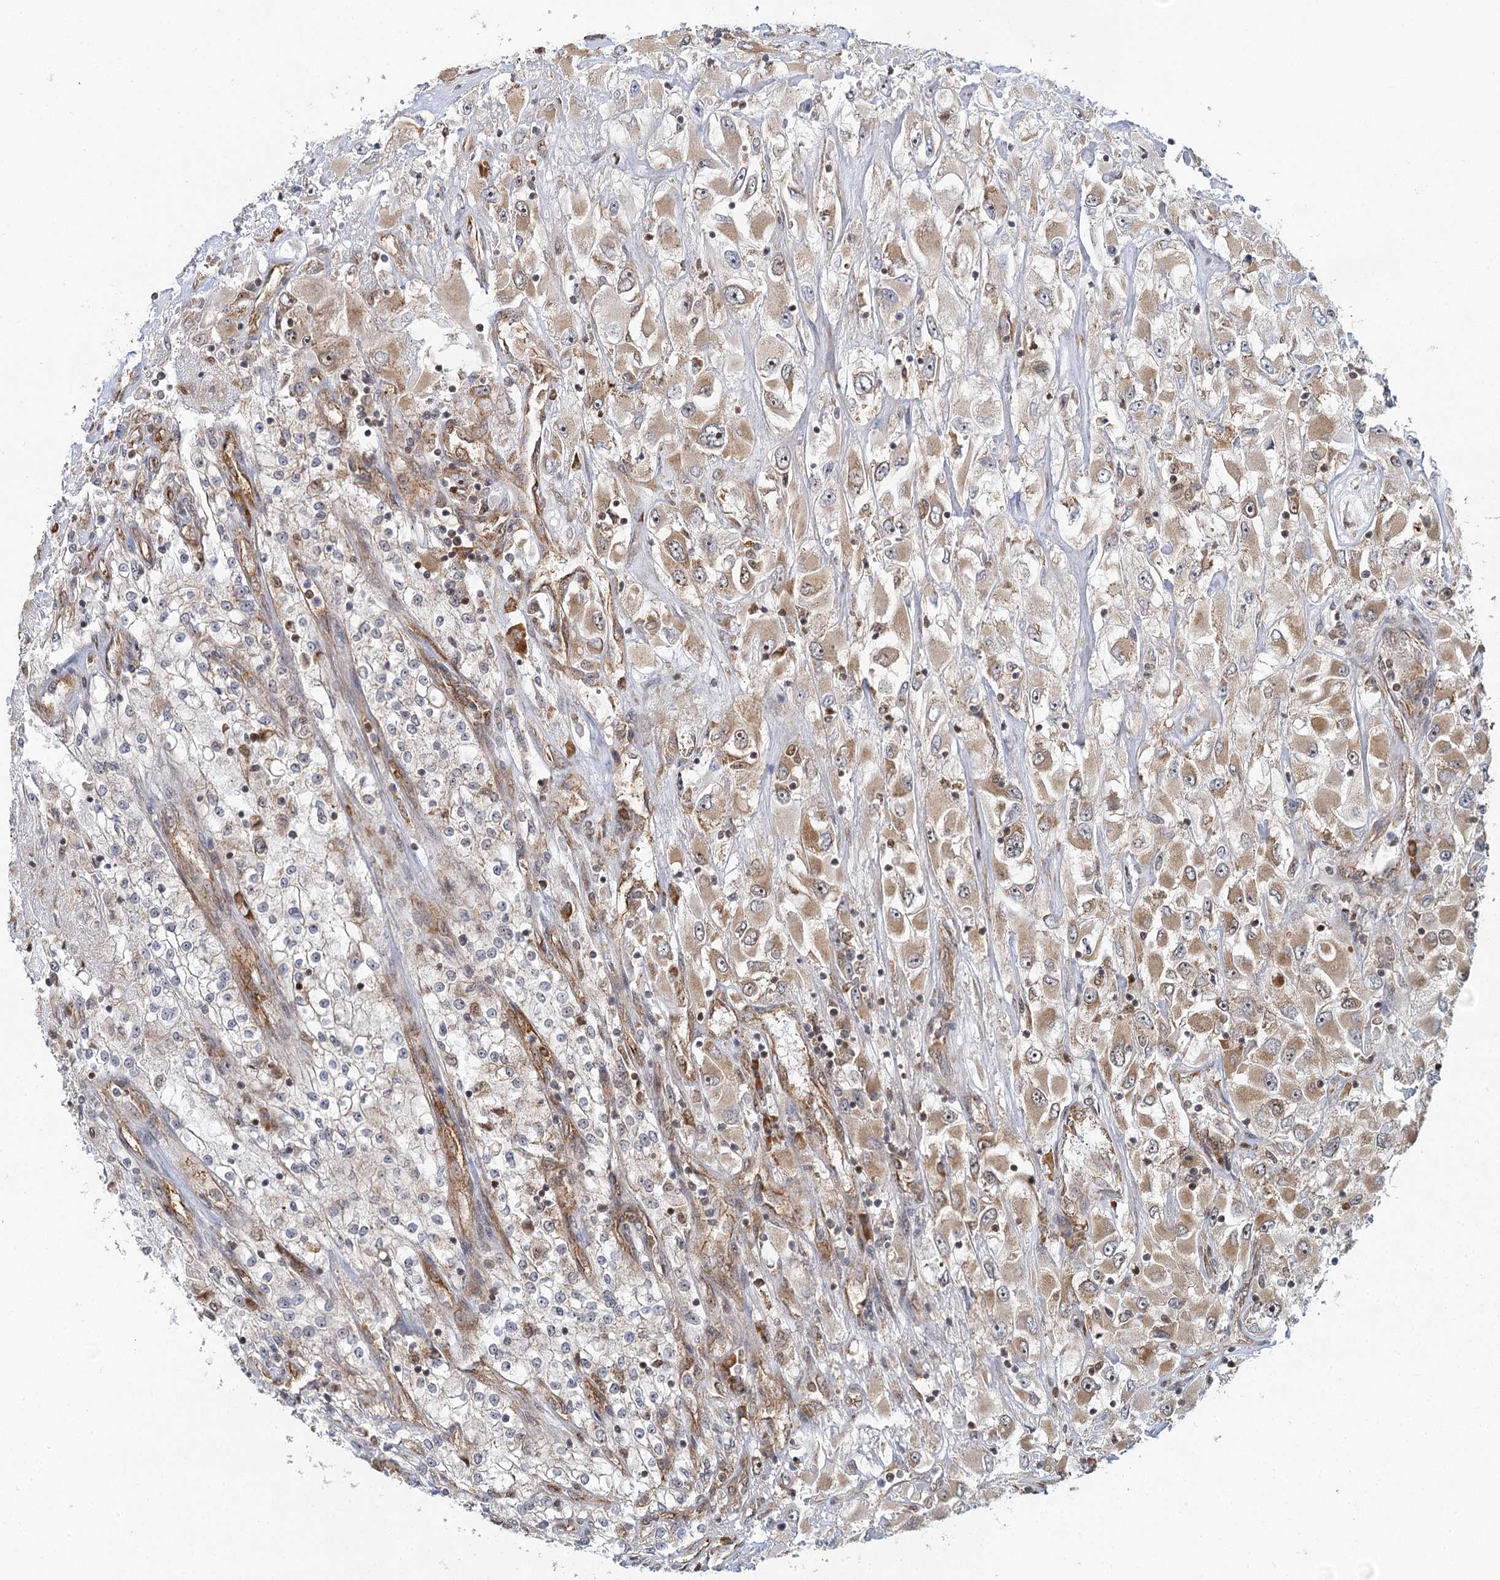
{"staining": {"intensity": "moderate", "quantity": "25%-75%", "location": "cytoplasmic/membranous,nuclear"}, "tissue": "renal cancer", "cell_type": "Tumor cells", "image_type": "cancer", "snomed": [{"axis": "morphology", "description": "Adenocarcinoma, NOS"}, {"axis": "topography", "description": "Kidney"}], "caption": "This photomicrograph shows immunohistochemistry (IHC) staining of renal cancer (adenocarcinoma), with medium moderate cytoplasmic/membranous and nuclear positivity in about 25%-75% of tumor cells.", "gene": "GPATCH11", "patient": {"sex": "female", "age": 52}}